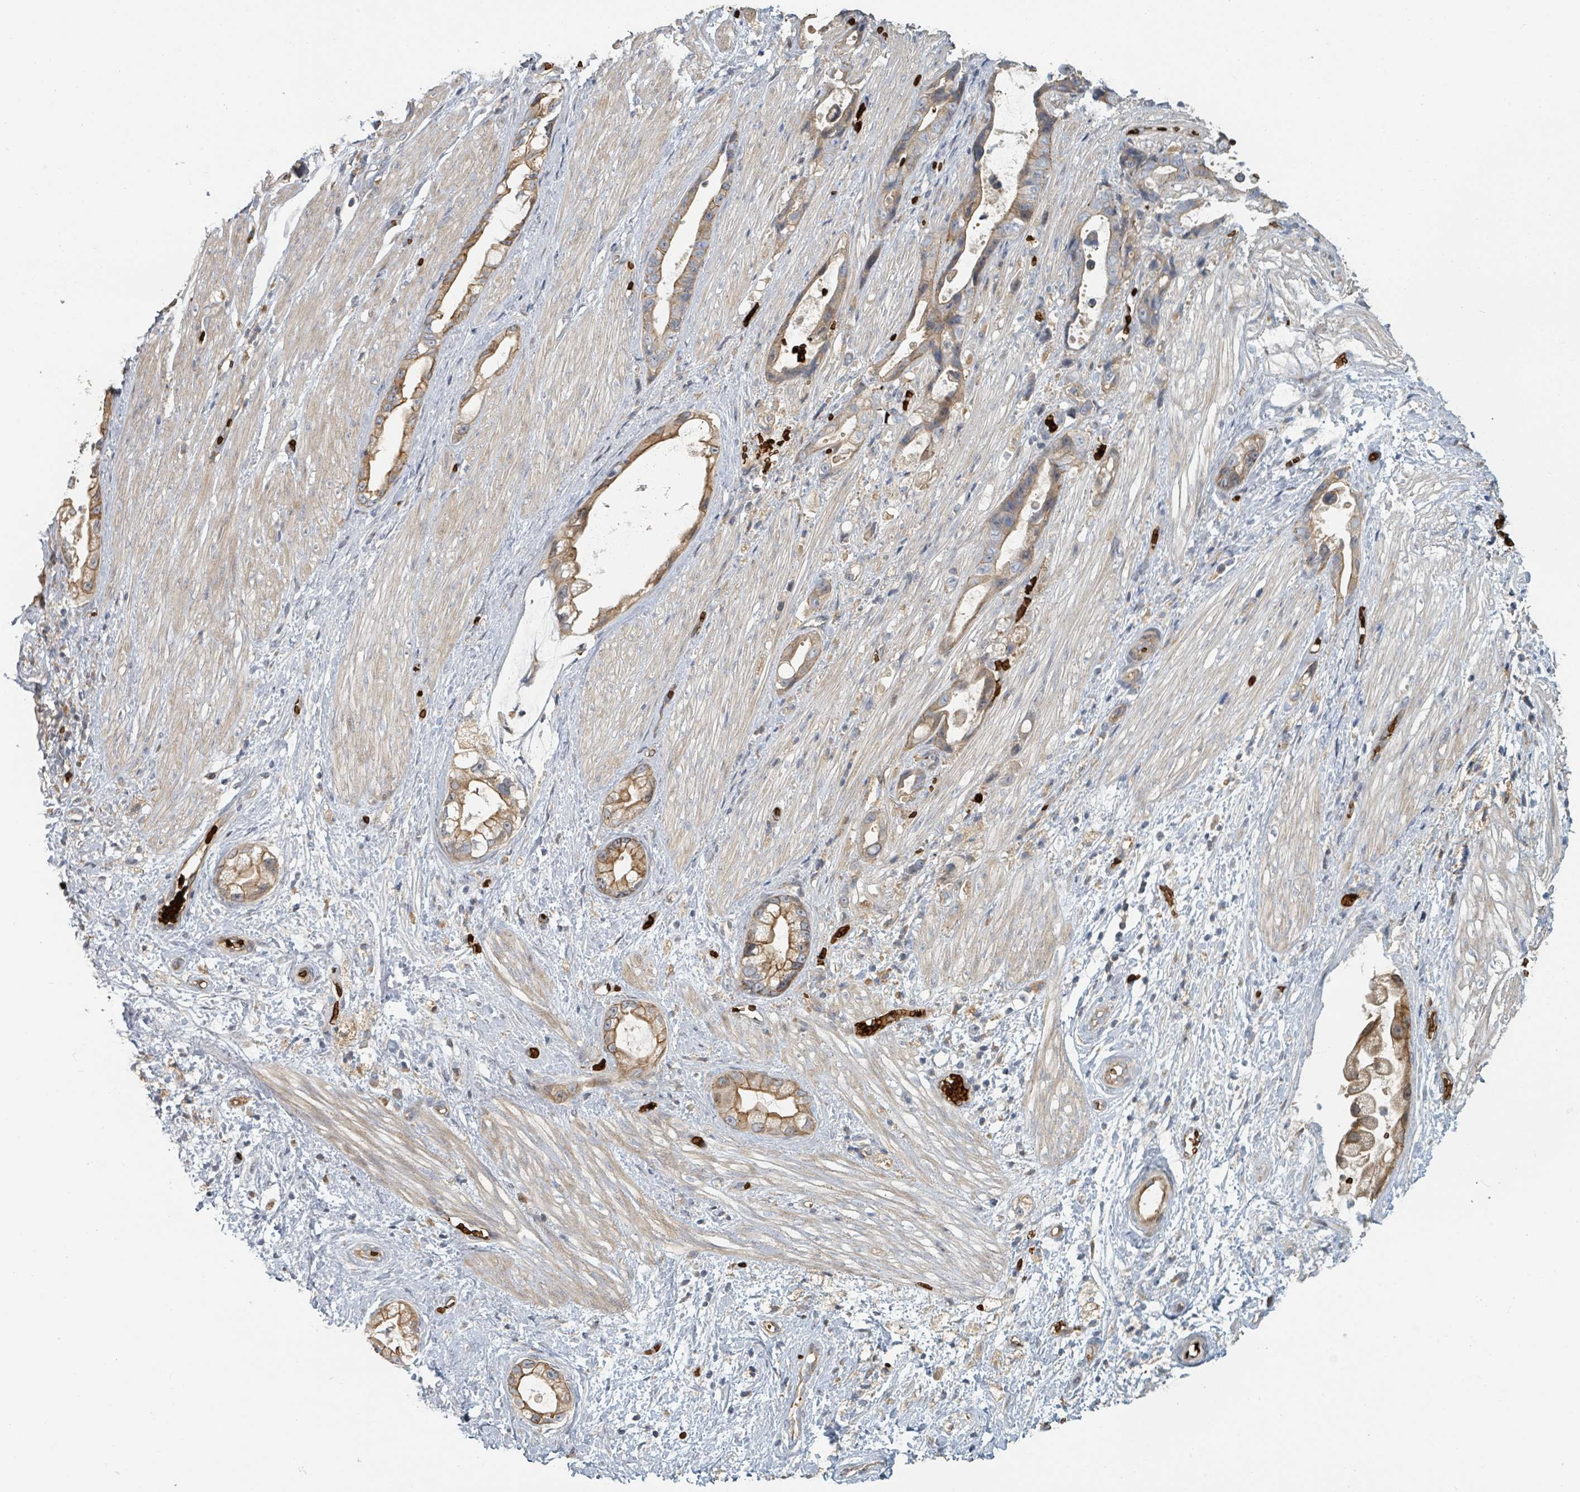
{"staining": {"intensity": "moderate", "quantity": ">75%", "location": "cytoplasmic/membranous"}, "tissue": "stomach cancer", "cell_type": "Tumor cells", "image_type": "cancer", "snomed": [{"axis": "morphology", "description": "Adenocarcinoma, NOS"}, {"axis": "topography", "description": "Stomach"}], "caption": "Human adenocarcinoma (stomach) stained with a protein marker displays moderate staining in tumor cells.", "gene": "TRPC4AP", "patient": {"sex": "male", "age": 55}}